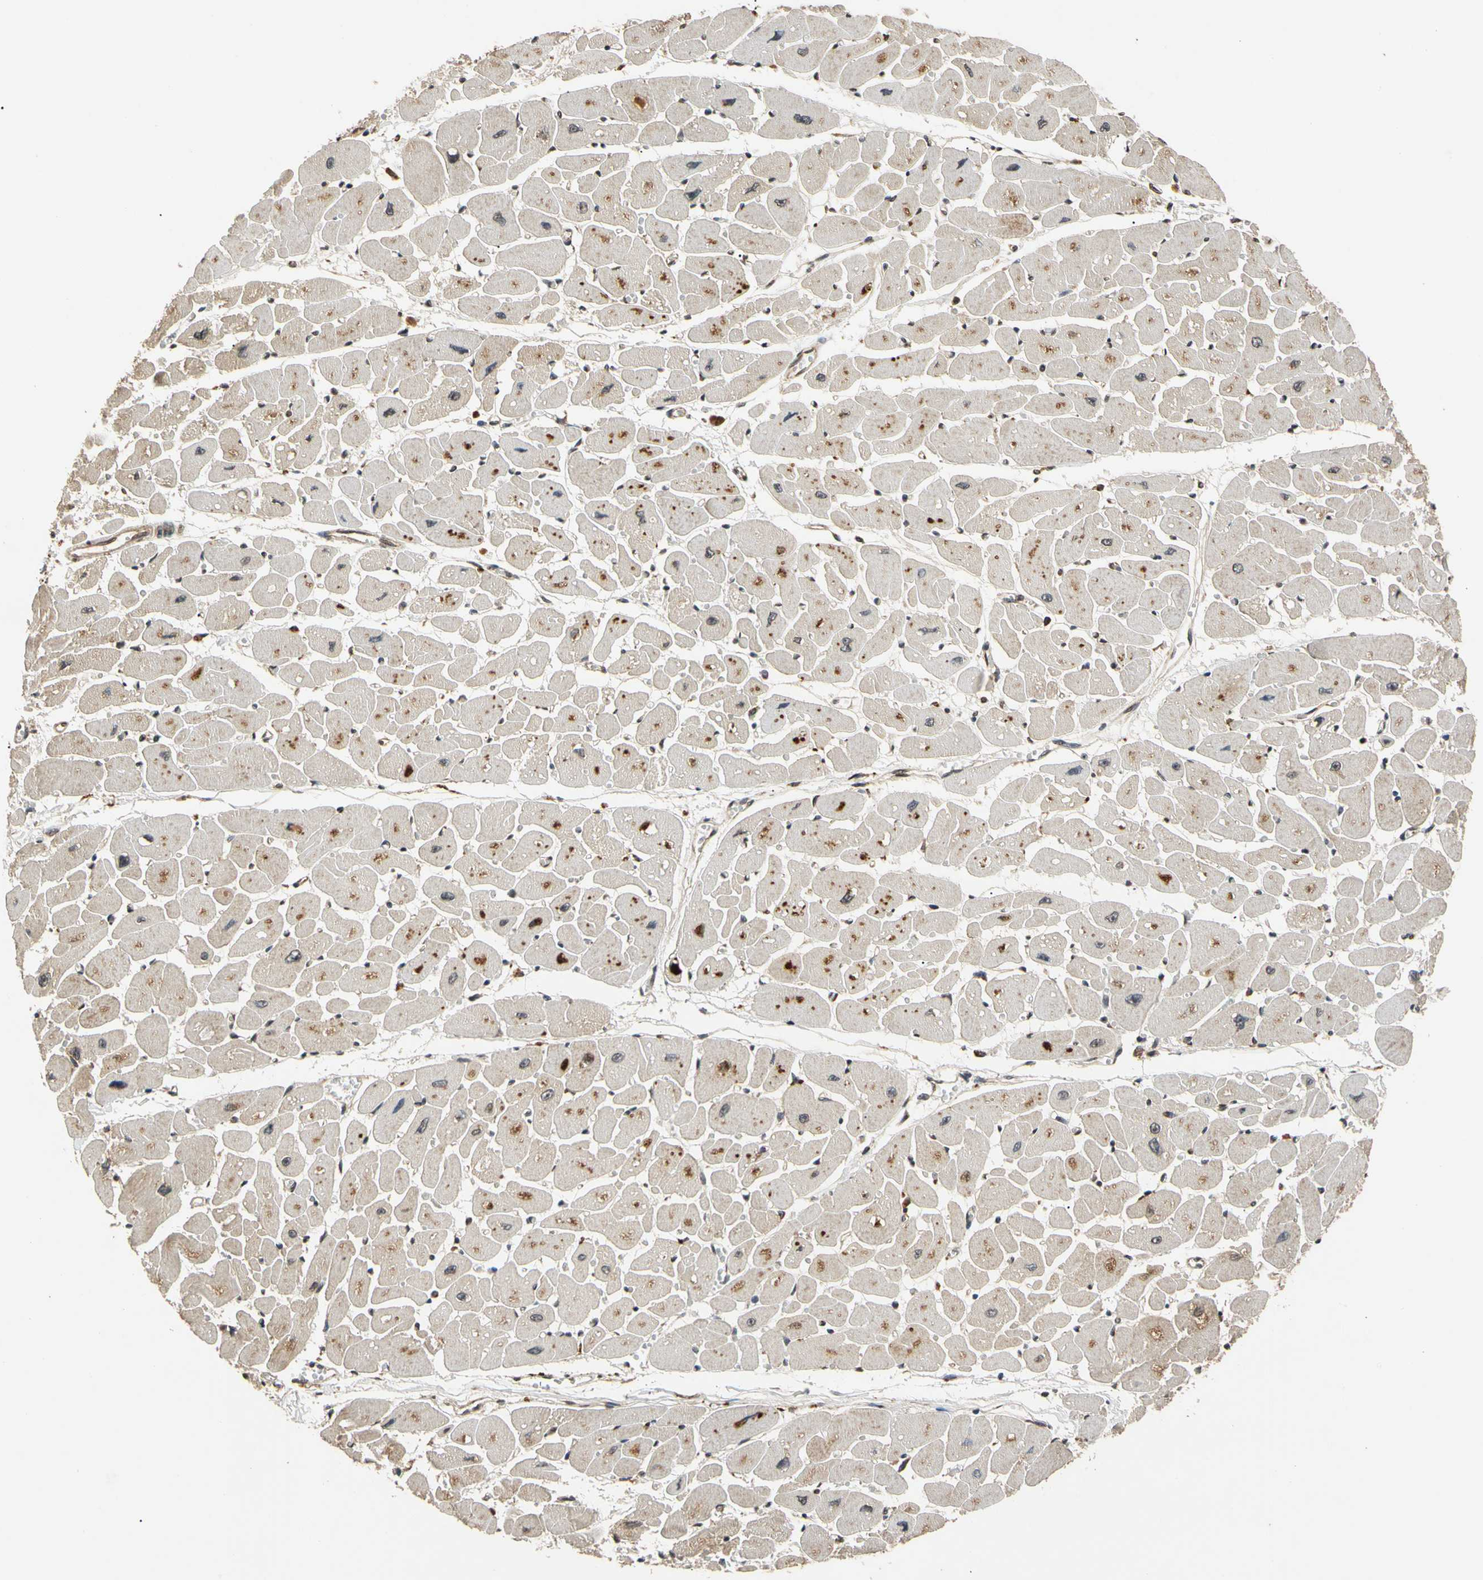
{"staining": {"intensity": "moderate", "quantity": ">75%", "location": "cytoplasmic/membranous"}, "tissue": "heart muscle", "cell_type": "Cardiomyocytes", "image_type": "normal", "snomed": [{"axis": "morphology", "description": "Normal tissue, NOS"}, {"axis": "topography", "description": "Heart"}], "caption": "Immunohistochemistry (IHC) (DAB) staining of benign human heart muscle exhibits moderate cytoplasmic/membranous protein positivity in about >75% of cardiomyocytes.", "gene": "MRPS22", "patient": {"sex": "female", "age": 54}}